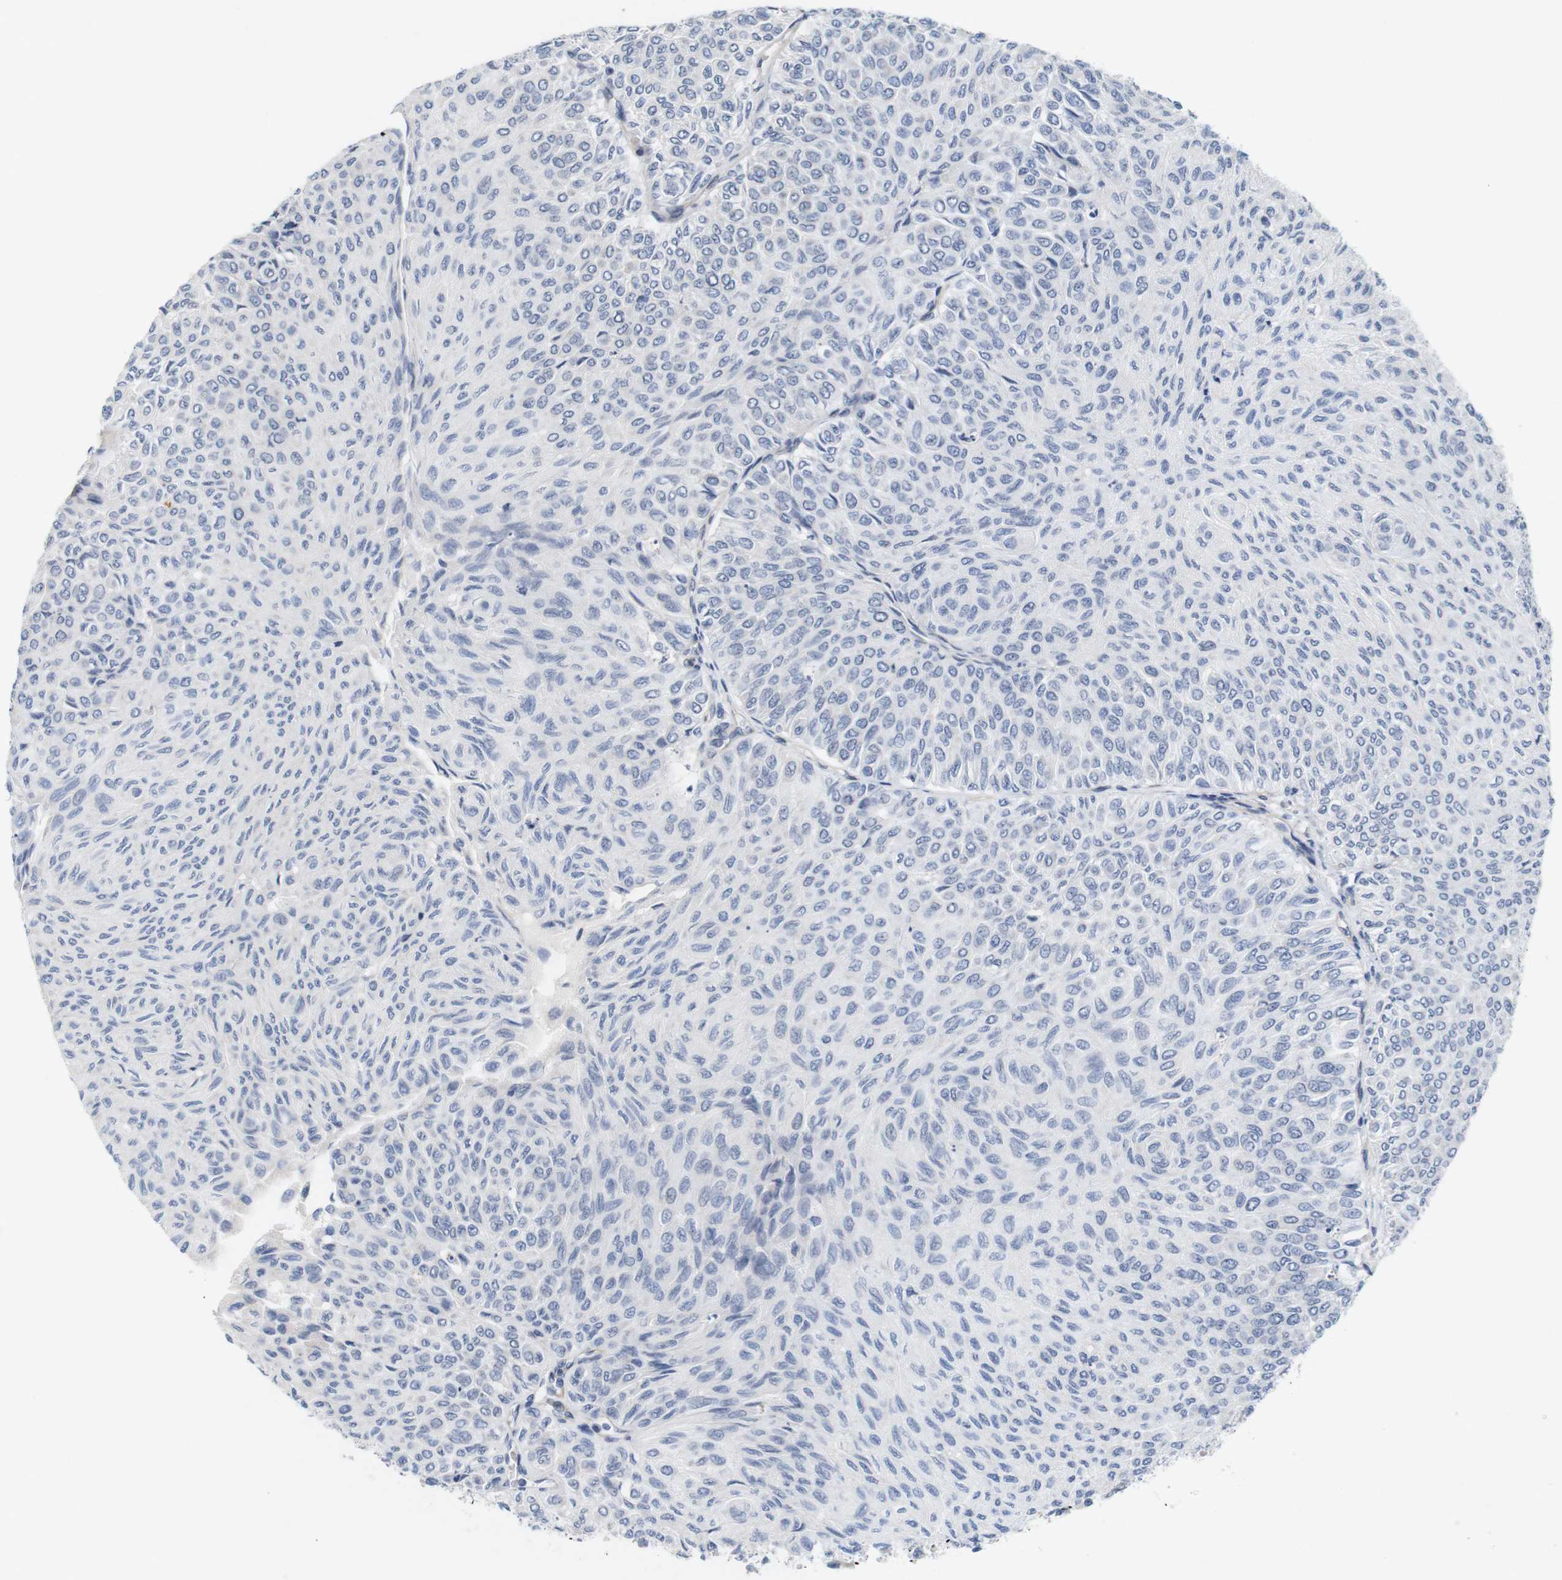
{"staining": {"intensity": "negative", "quantity": "none", "location": "none"}, "tissue": "urothelial cancer", "cell_type": "Tumor cells", "image_type": "cancer", "snomed": [{"axis": "morphology", "description": "Urothelial carcinoma, Low grade"}, {"axis": "topography", "description": "Urinary bladder"}], "caption": "Immunohistochemistry histopathology image of neoplastic tissue: low-grade urothelial carcinoma stained with DAB demonstrates no significant protein expression in tumor cells.", "gene": "CYB561", "patient": {"sex": "male", "age": 78}}